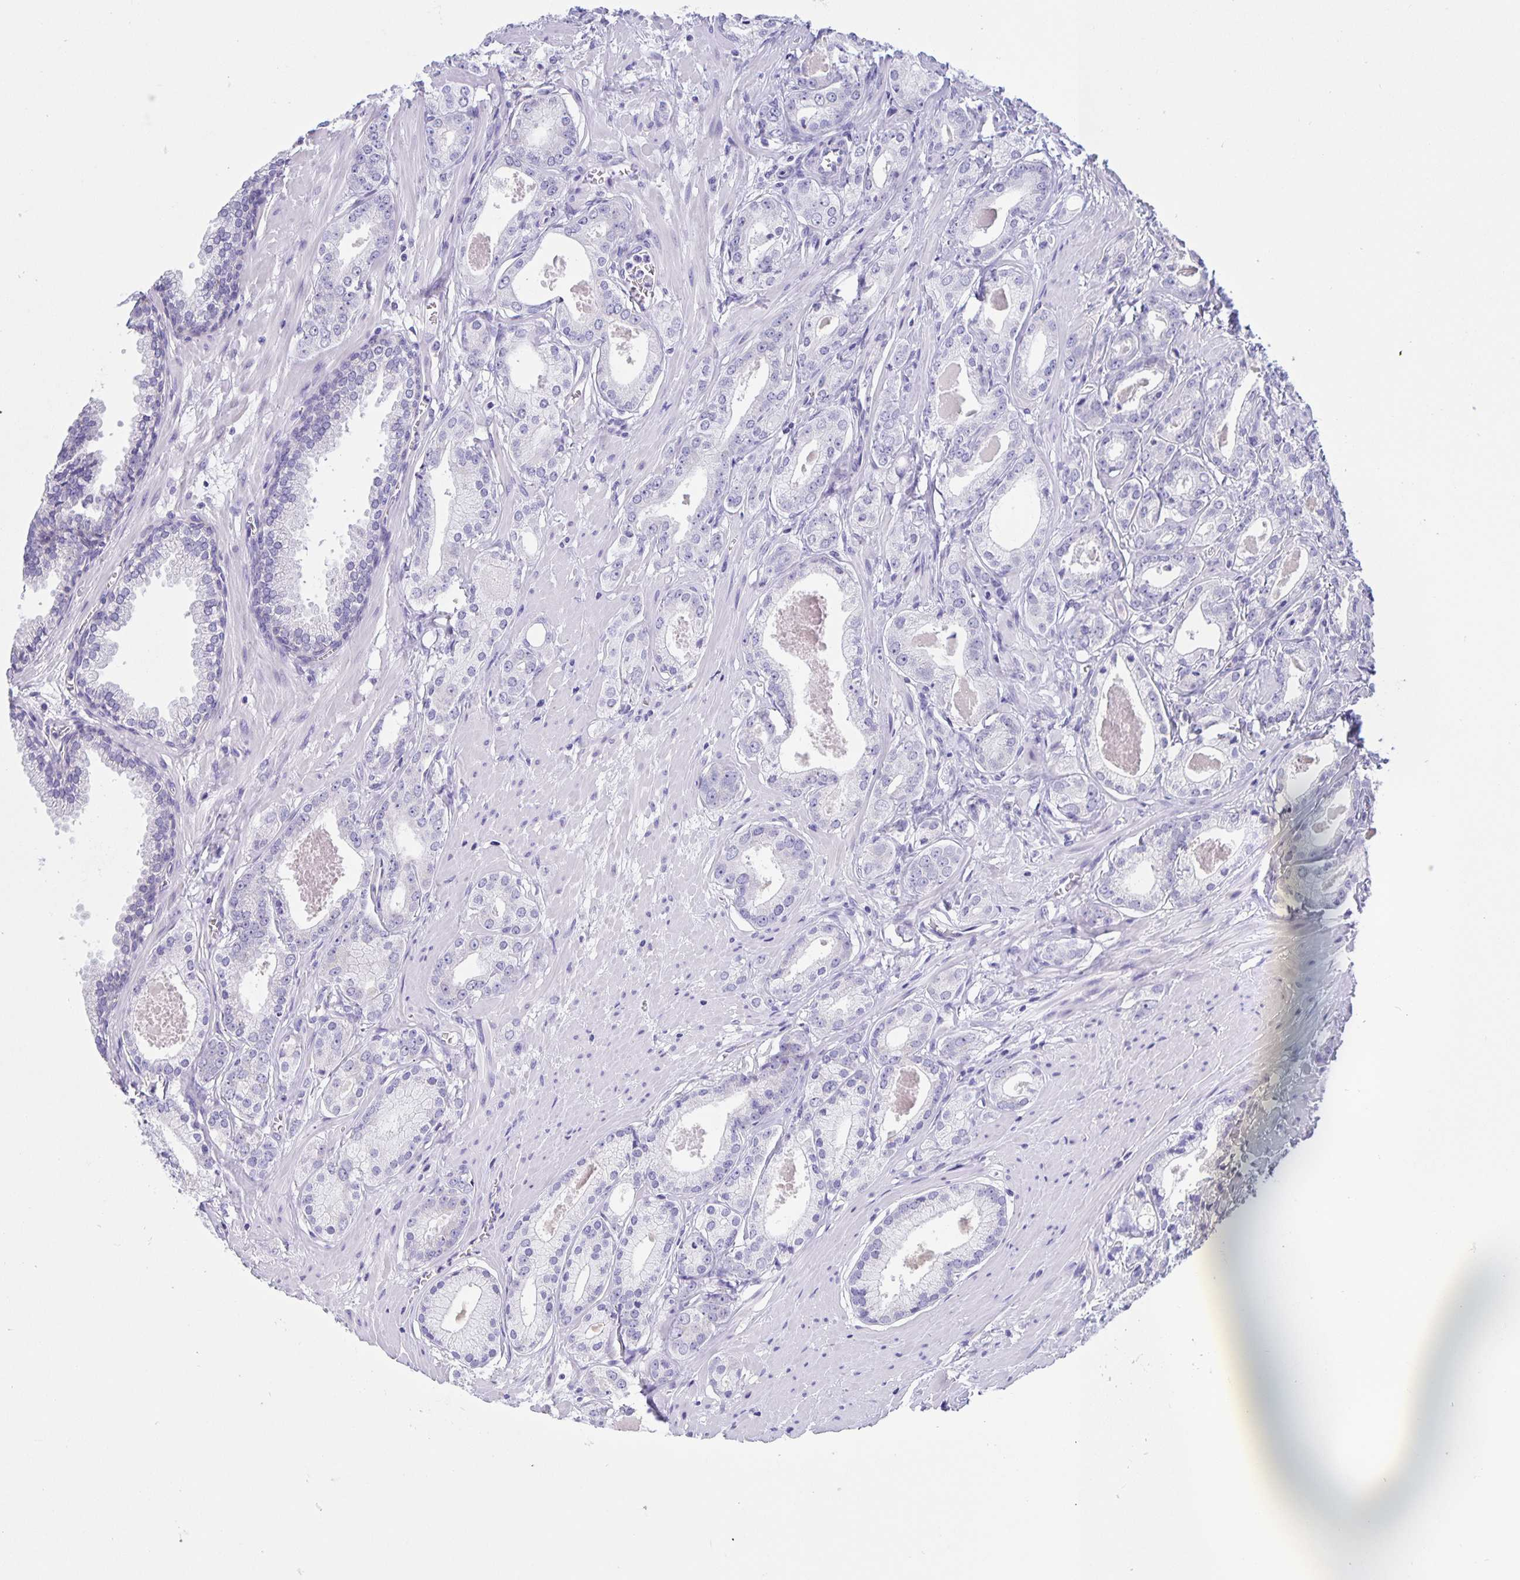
{"staining": {"intensity": "negative", "quantity": "none", "location": "none"}, "tissue": "prostate cancer", "cell_type": "Tumor cells", "image_type": "cancer", "snomed": [{"axis": "morphology", "description": "Adenocarcinoma, NOS"}, {"axis": "morphology", "description": "Adenocarcinoma, Low grade"}, {"axis": "topography", "description": "Prostate"}], "caption": "A histopathology image of prostate adenocarcinoma stained for a protein shows no brown staining in tumor cells.", "gene": "DMBT1", "patient": {"sex": "male", "age": 64}}